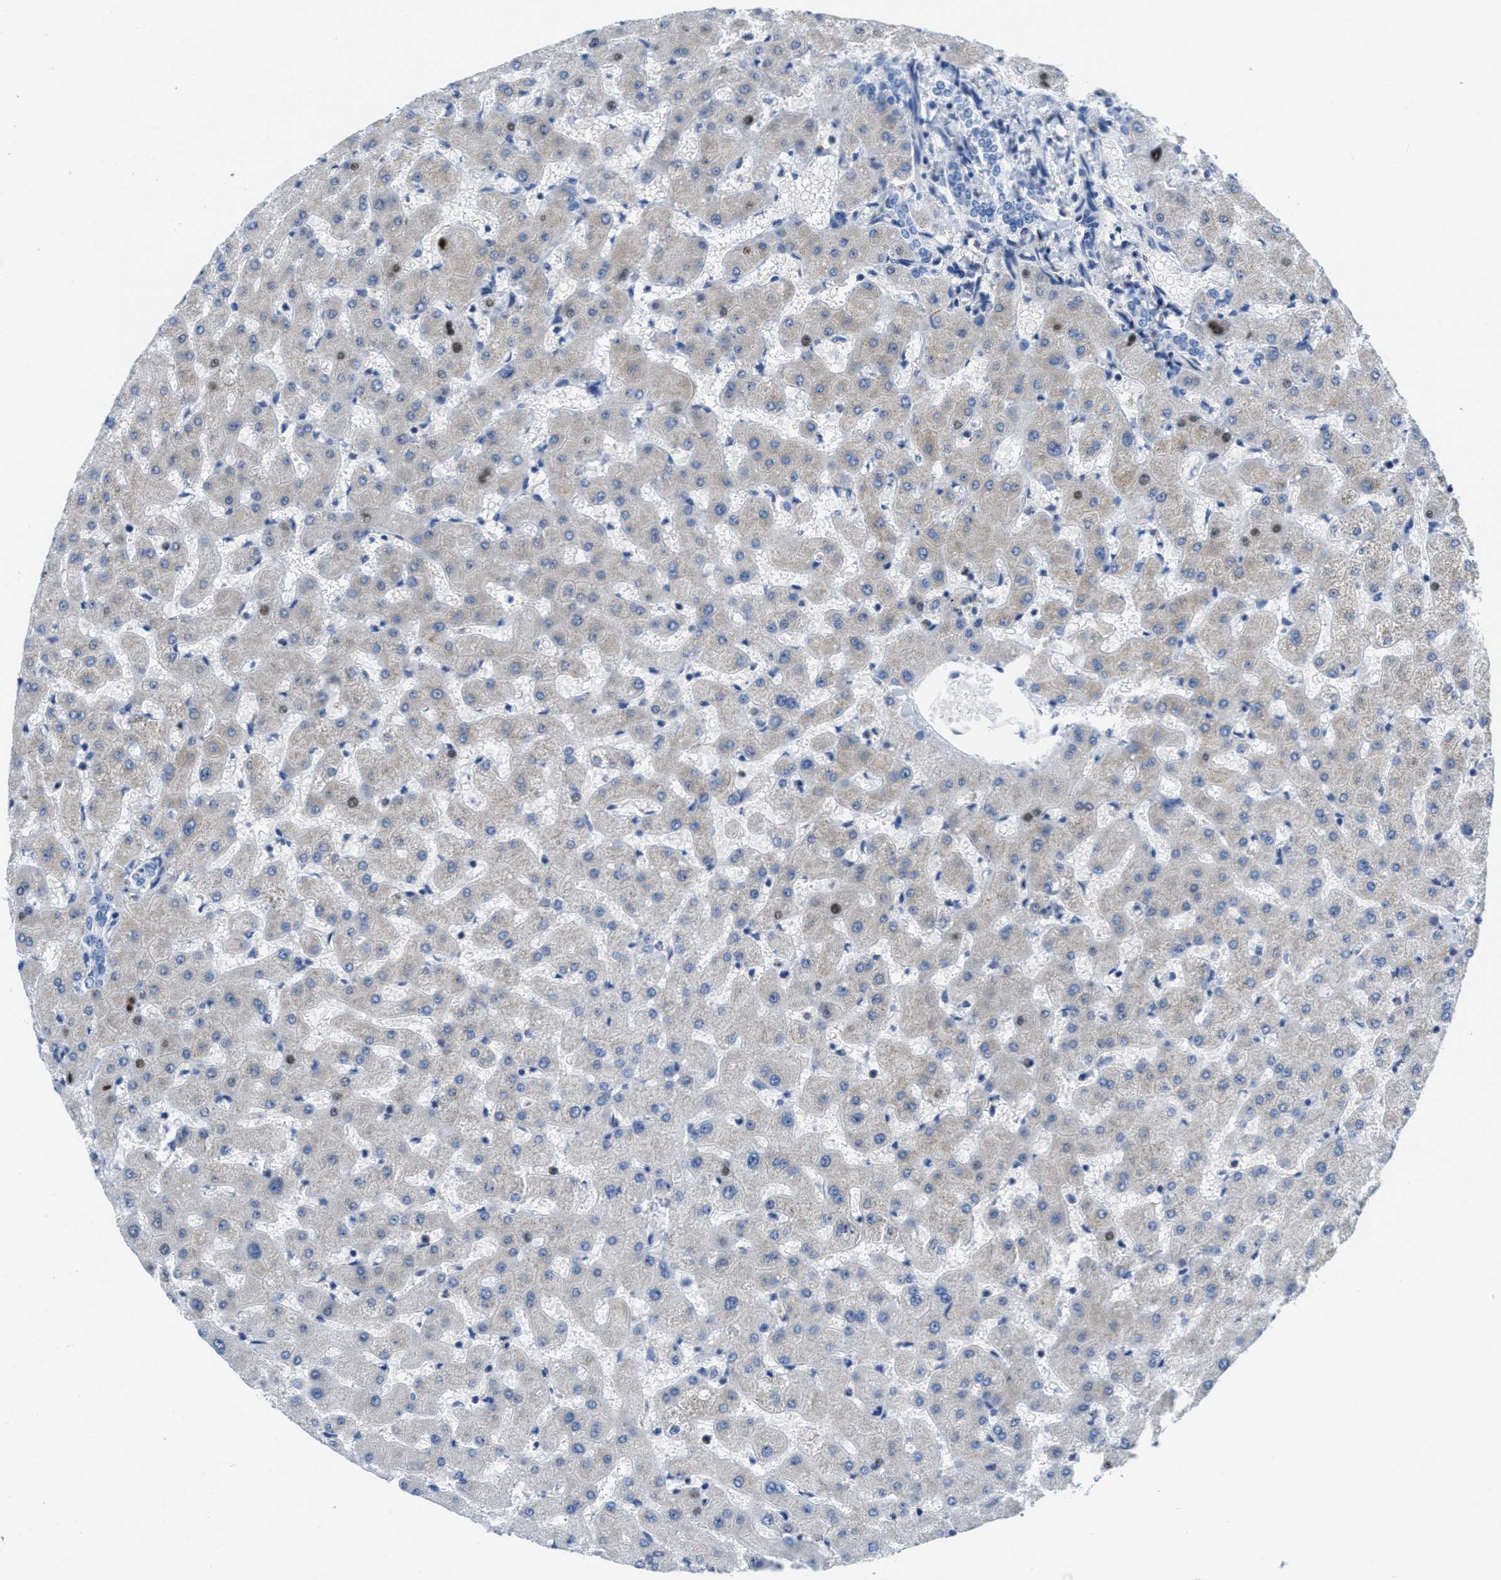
{"staining": {"intensity": "negative", "quantity": "none", "location": "none"}, "tissue": "liver", "cell_type": "Cholangiocytes", "image_type": "normal", "snomed": [{"axis": "morphology", "description": "Normal tissue, NOS"}, {"axis": "topography", "description": "Liver"}], "caption": "The photomicrograph shows no staining of cholangiocytes in benign liver.", "gene": "PTDSS1", "patient": {"sex": "female", "age": 63}}